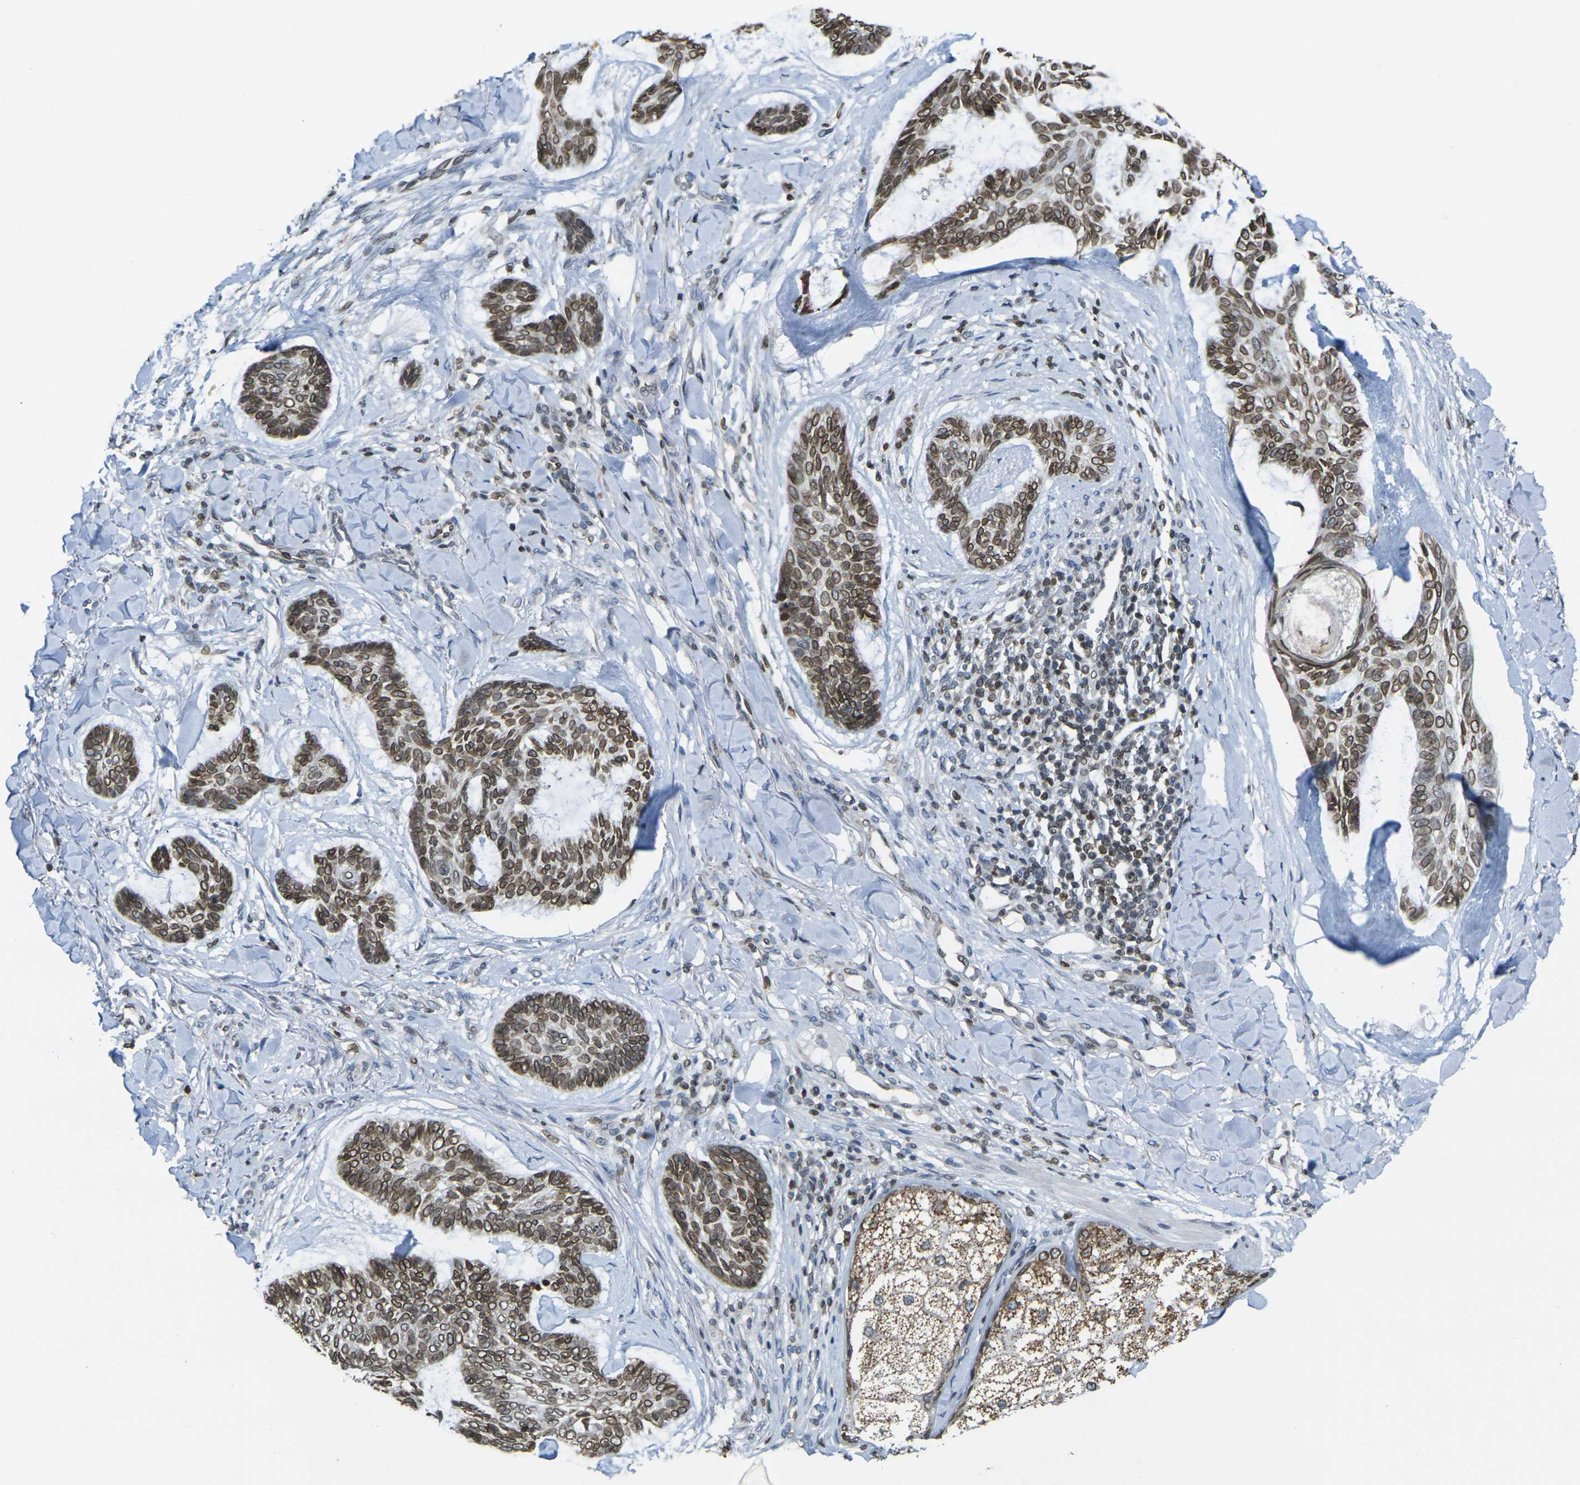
{"staining": {"intensity": "strong", "quantity": ">75%", "location": "cytoplasmic/membranous,nuclear"}, "tissue": "skin cancer", "cell_type": "Tumor cells", "image_type": "cancer", "snomed": [{"axis": "morphology", "description": "Basal cell carcinoma"}, {"axis": "topography", "description": "Skin"}], "caption": "Human skin cancer (basal cell carcinoma) stained with a brown dye exhibits strong cytoplasmic/membranous and nuclear positive staining in about >75% of tumor cells.", "gene": "BRDT", "patient": {"sex": "male", "age": 43}}